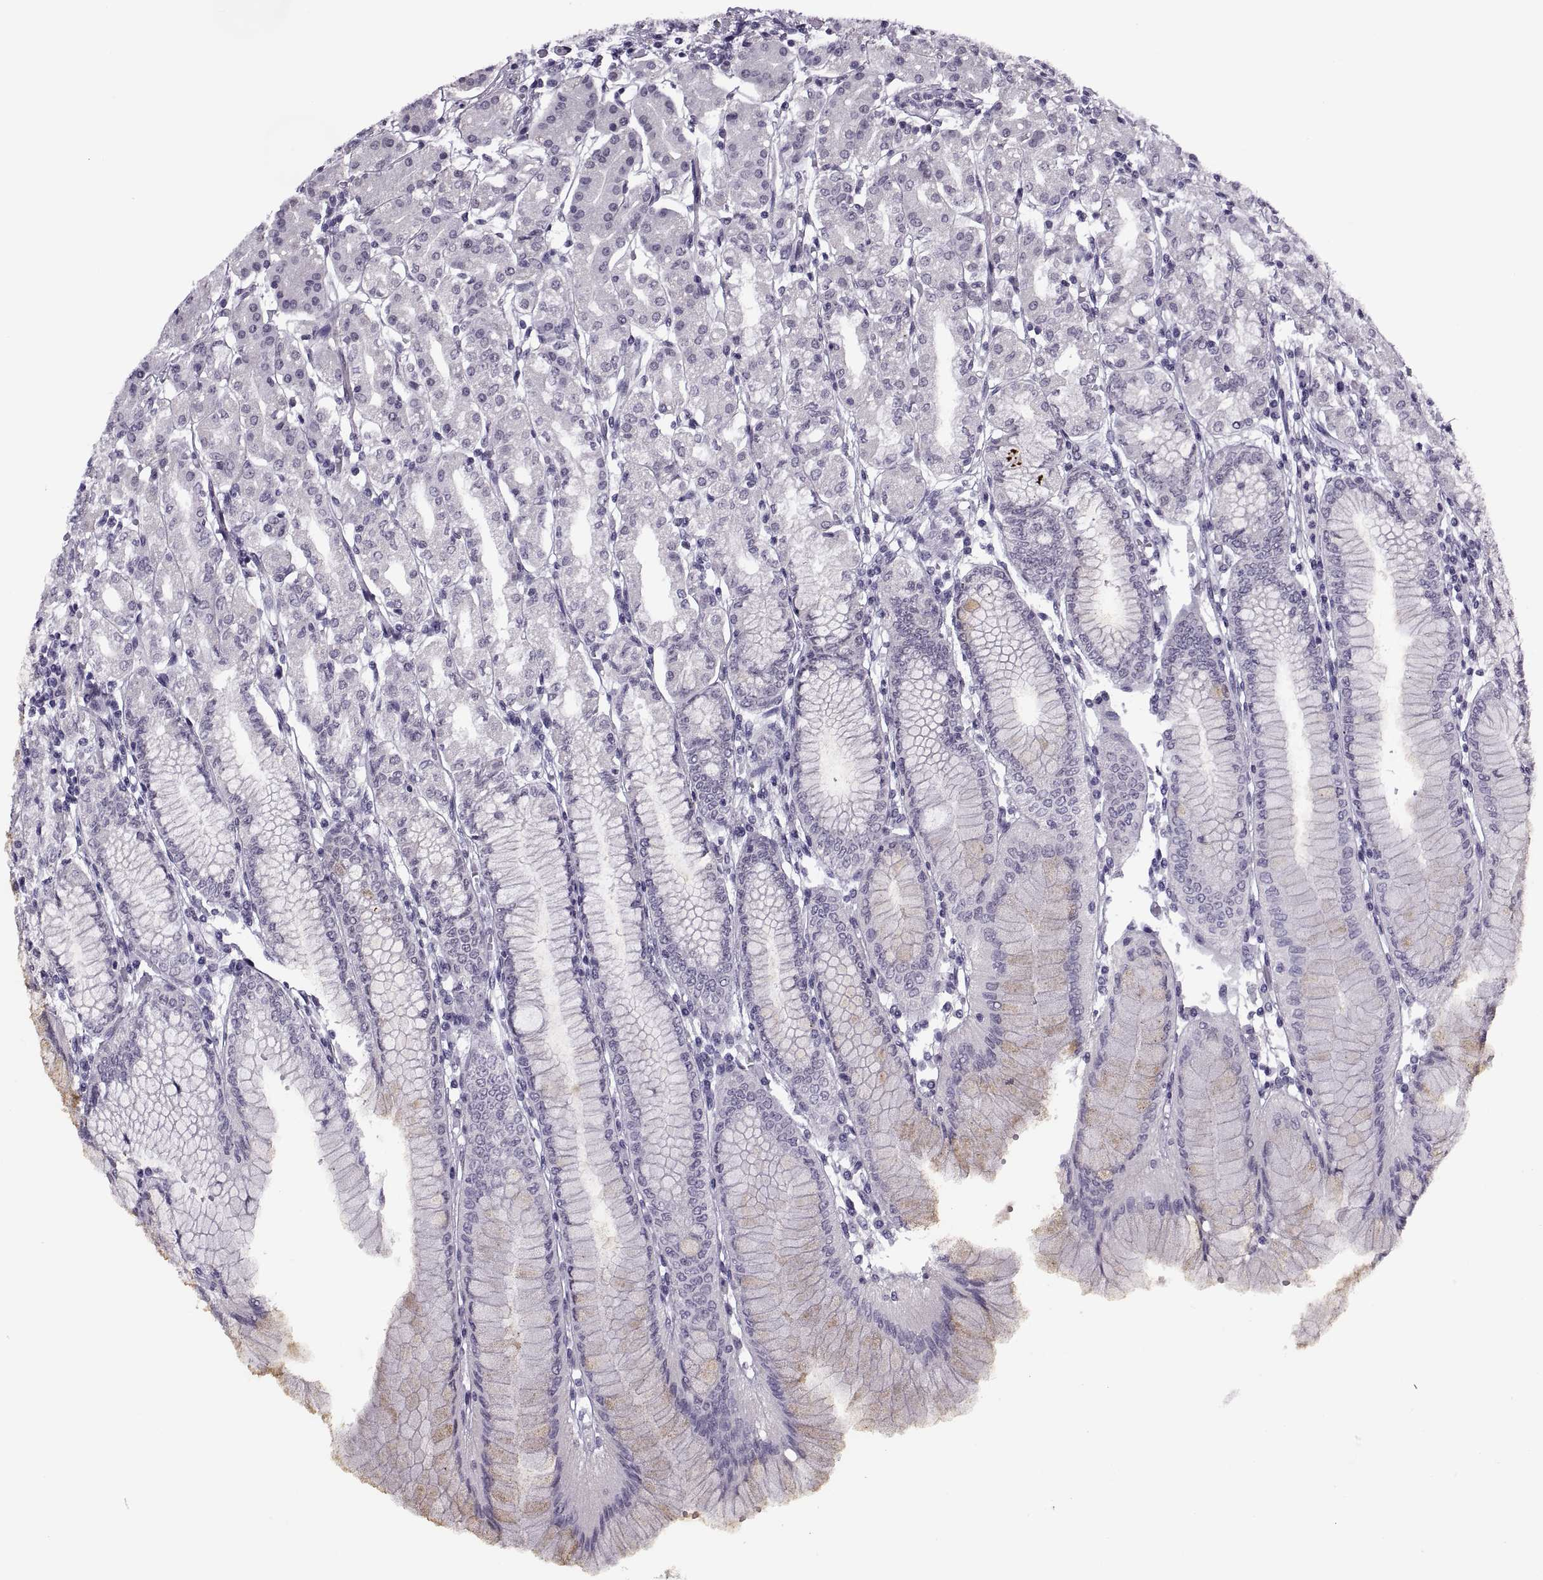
{"staining": {"intensity": "negative", "quantity": "none", "location": "none"}, "tissue": "stomach", "cell_type": "Glandular cells", "image_type": "normal", "snomed": [{"axis": "morphology", "description": "Normal tissue, NOS"}, {"axis": "topography", "description": "Skeletal muscle"}, {"axis": "topography", "description": "Stomach"}], "caption": "Glandular cells are negative for protein expression in unremarkable human stomach. Brightfield microscopy of IHC stained with DAB (3,3'-diaminobenzidine) (brown) and hematoxylin (blue), captured at high magnification.", "gene": "TBC1D3B", "patient": {"sex": "female", "age": 57}}